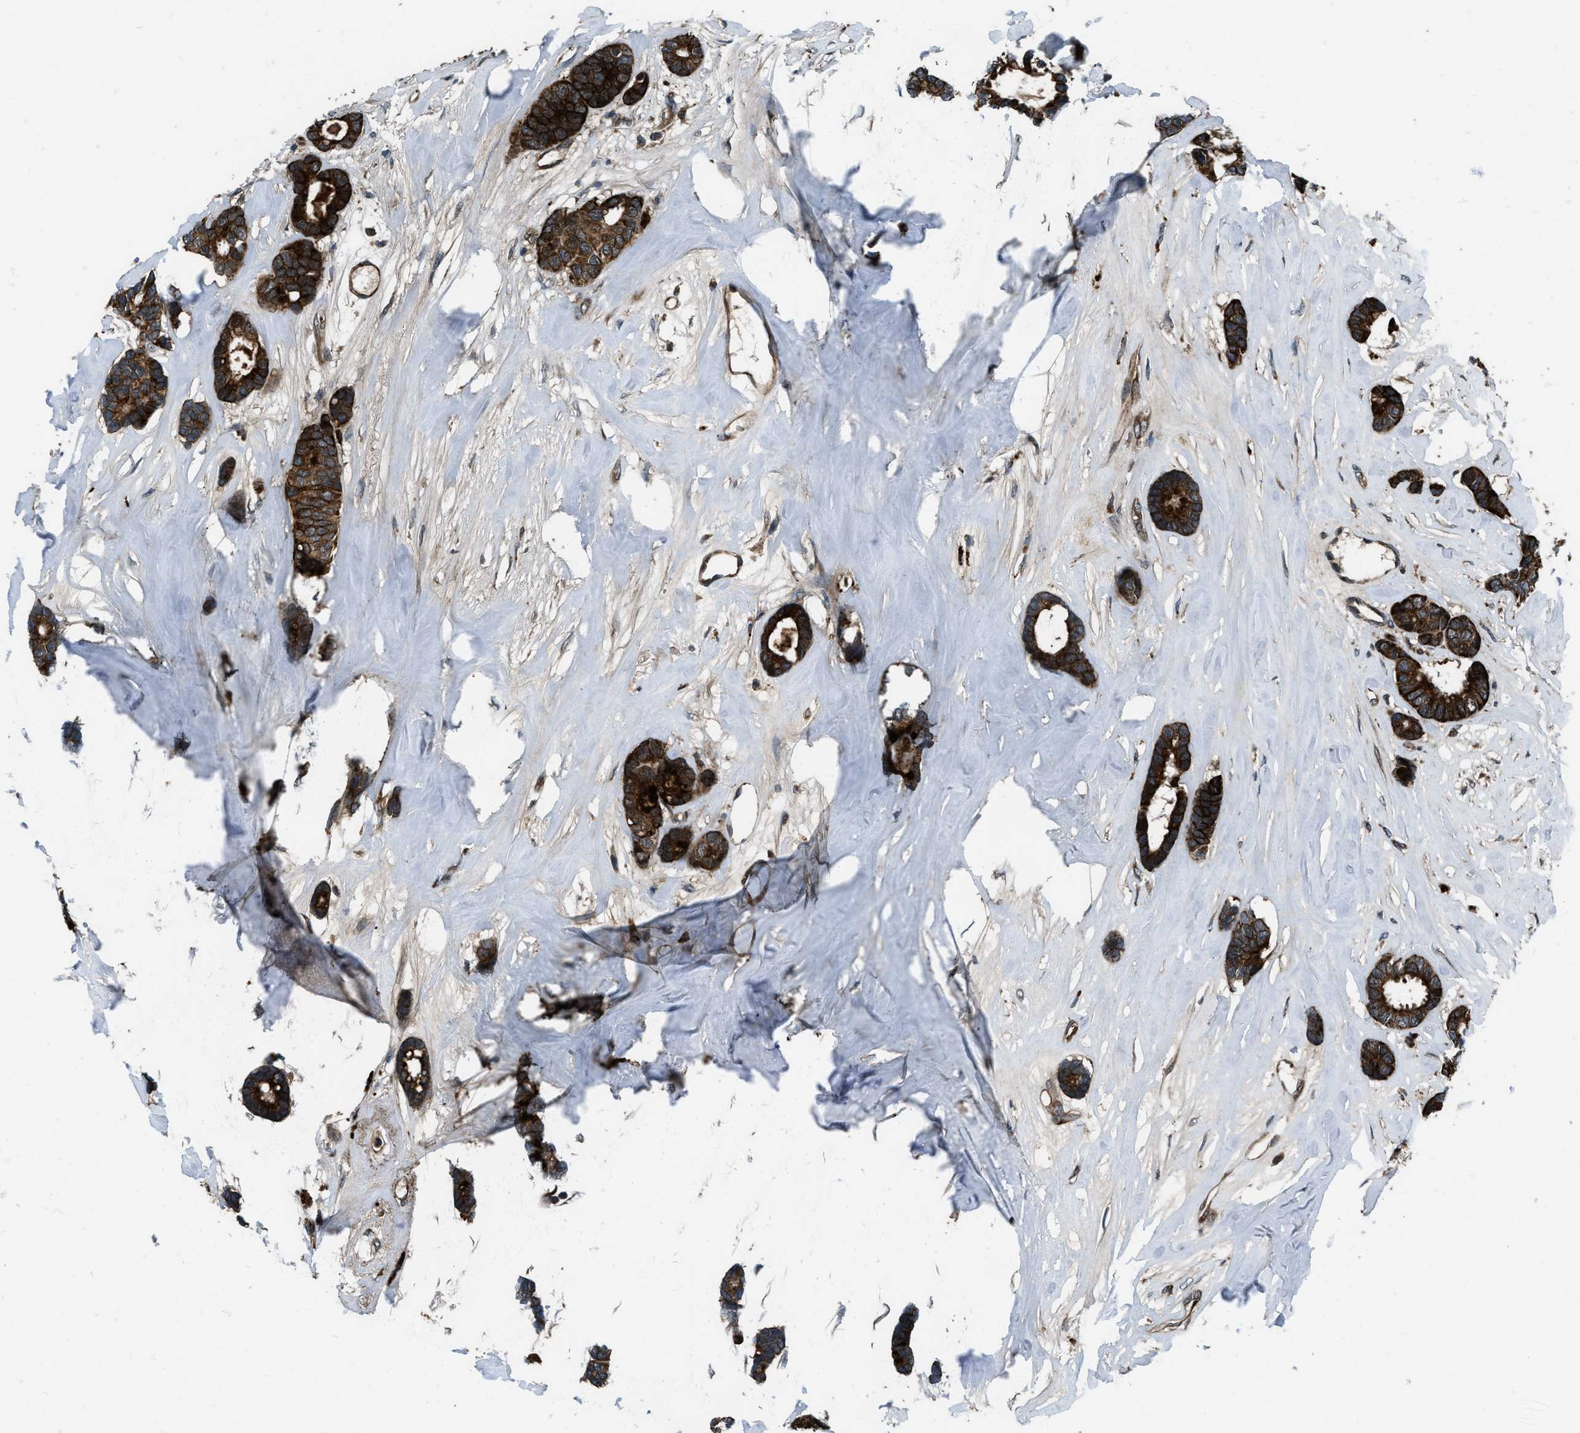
{"staining": {"intensity": "strong", "quantity": ">75%", "location": "cytoplasmic/membranous"}, "tissue": "breast cancer", "cell_type": "Tumor cells", "image_type": "cancer", "snomed": [{"axis": "morphology", "description": "Duct carcinoma"}, {"axis": "topography", "description": "Breast"}], "caption": "Immunohistochemistry histopathology image of neoplastic tissue: human breast intraductal carcinoma stained using immunohistochemistry (IHC) shows high levels of strong protein expression localized specifically in the cytoplasmic/membranous of tumor cells, appearing as a cytoplasmic/membranous brown color.", "gene": "IRAK4", "patient": {"sex": "female", "age": 87}}